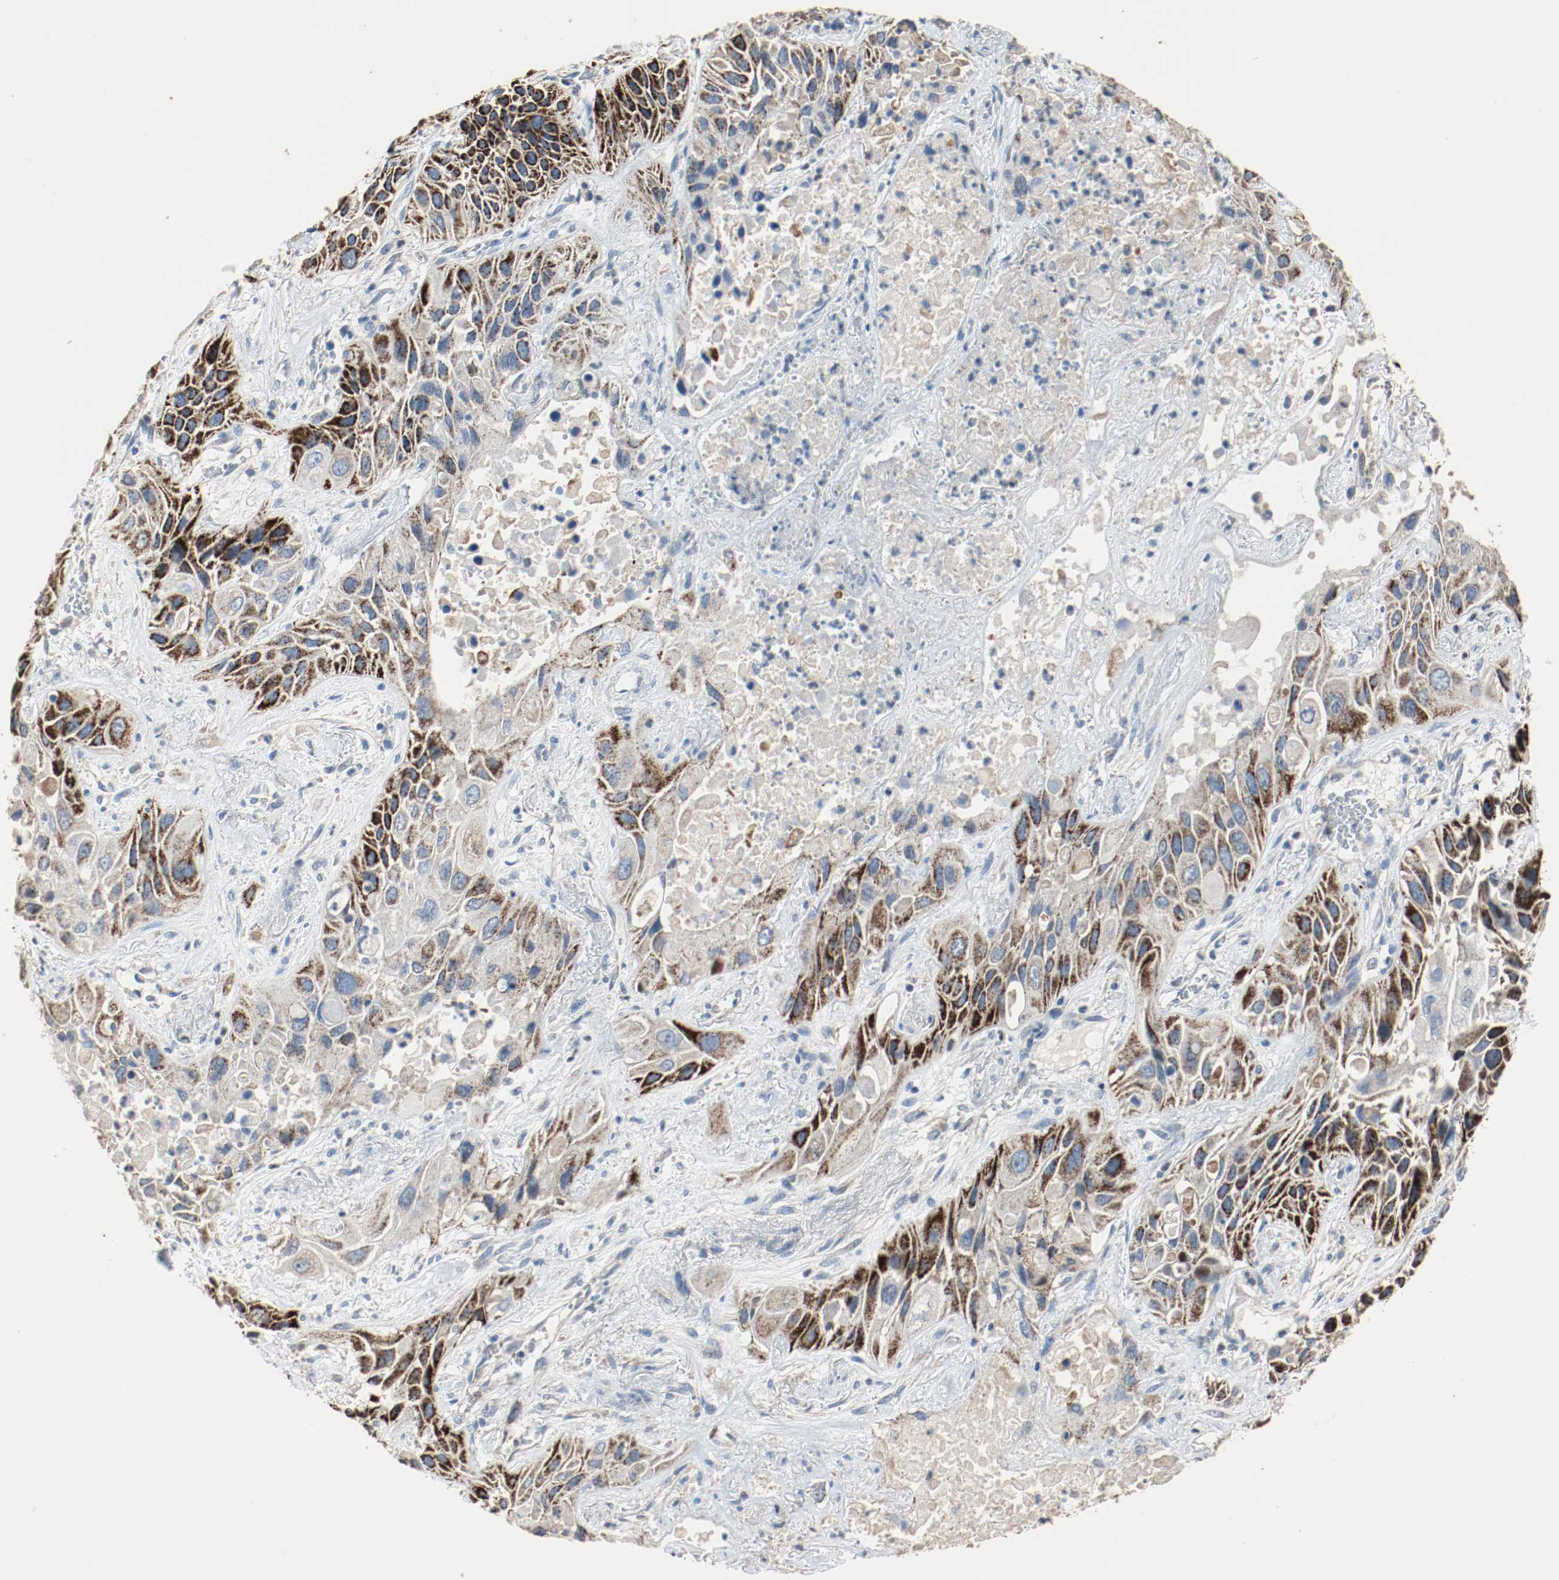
{"staining": {"intensity": "strong", "quantity": ">75%", "location": "cytoplasmic/membranous"}, "tissue": "lung cancer", "cell_type": "Tumor cells", "image_type": "cancer", "snomed": [{"axis": "morphology", "description": "Squamous cell carcinoma, NOS"}, {"axis": "topography", "description": "Lung"}], "caption": "IHC staining of lung cancer (squamous cell carcinoma), which displays high levels of strong cytoplasmic/membranous staining in about >75% of tumor cells indicating strong cytoplasmic/membranous protein positivity. The staining was performed using DAB (3,3'-diaminobenzidine) (brown) for protein detection and nuclei were counterstained in hematoxylin (blue).", "gene": "ALDH4A1", "patient": {"sex": "female", "age": 76}}